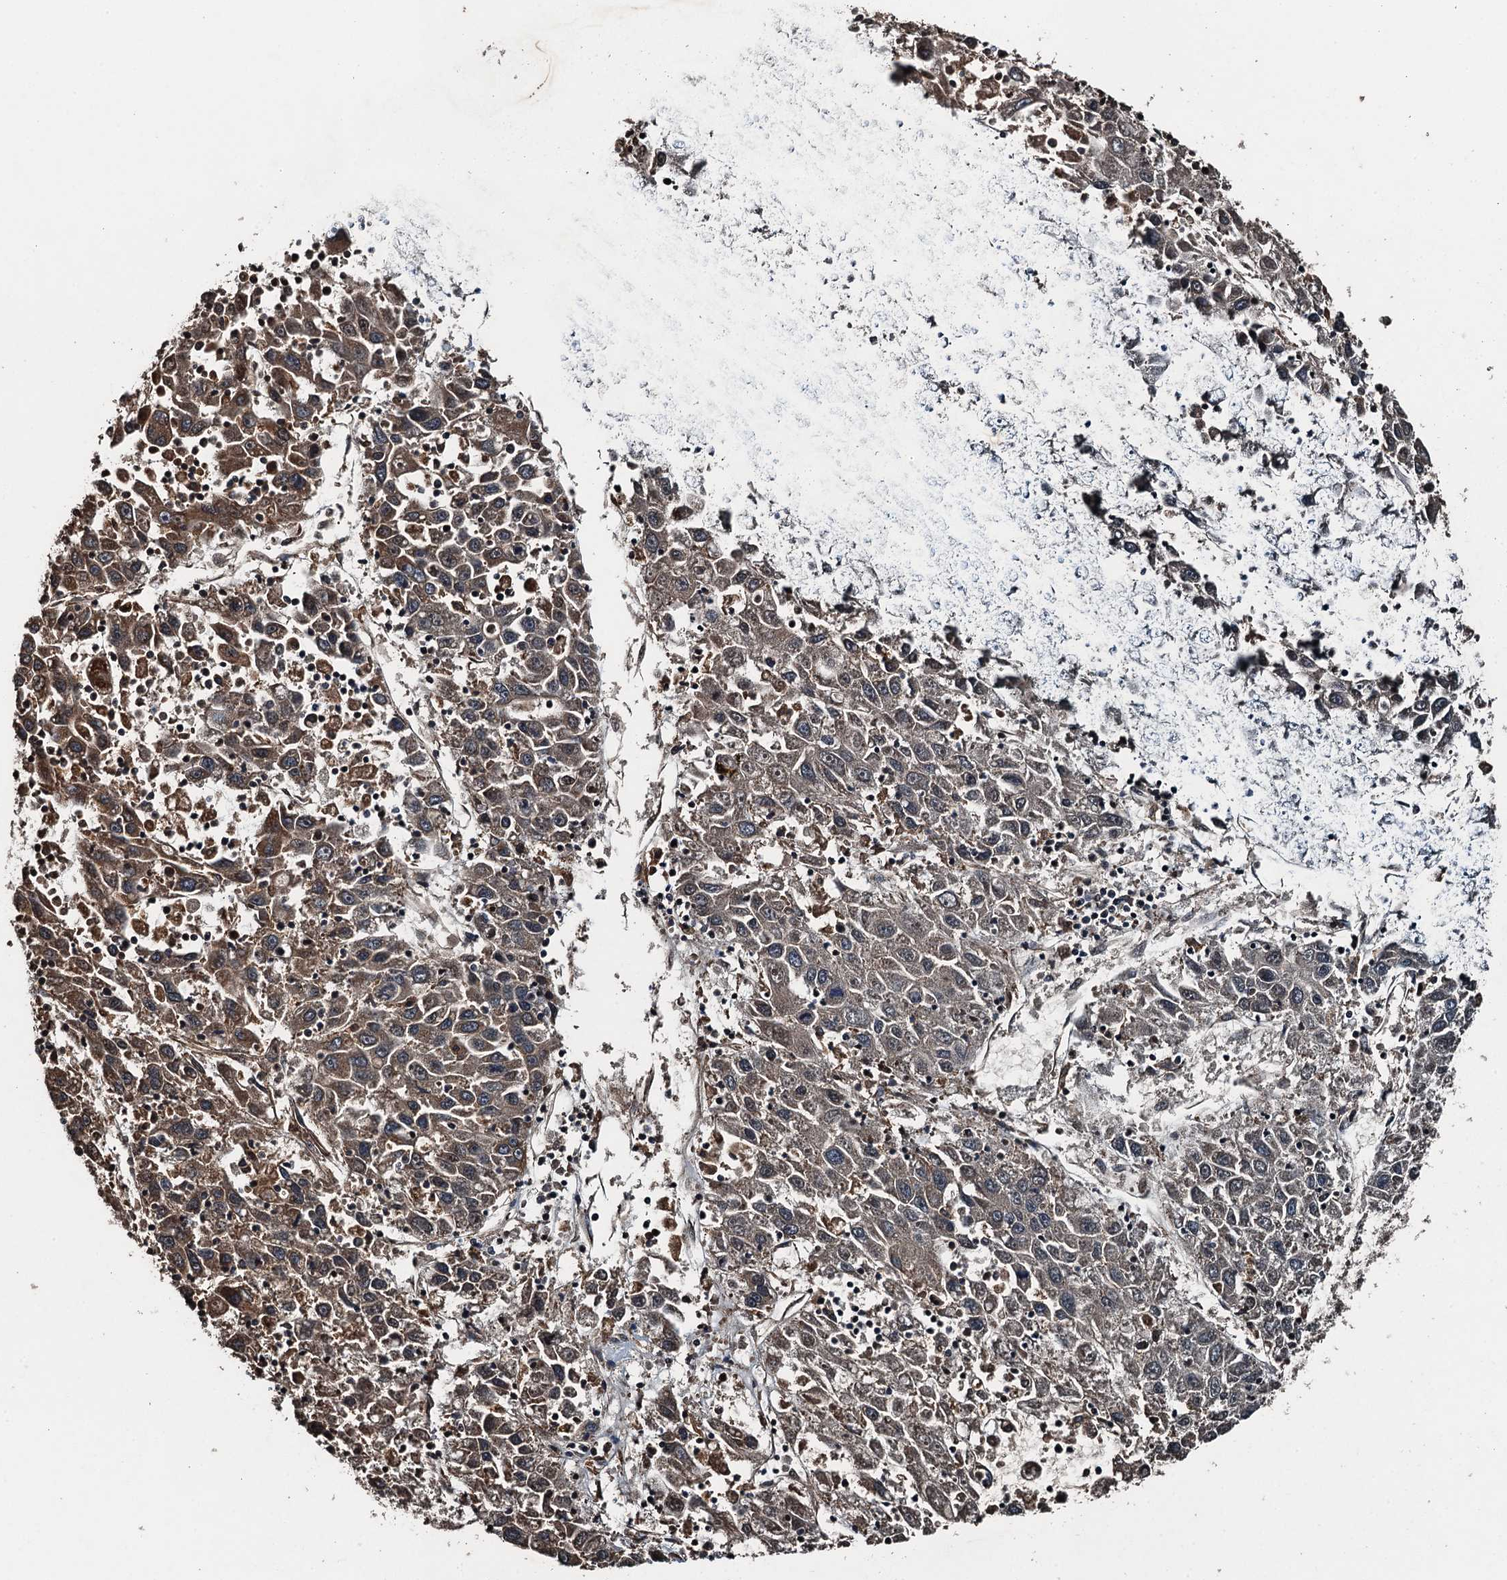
{"staining": {"intensity": "moderate", "quantity": ">75%", "location": "cytoplasmic/membranous"}, "tissue": "liver cancer", "cell_type": "Tumor cells", "image_type": "cancer", "snomed": [{"axis": "morphology", "description": "Carcinoma, Hepatocellular, NOS"}, {"axis": "topography", "description": "Liver"}], "caption": "Moderate cytoplasmic/membranous staining for a protein is seen in approximately >75% of tumor cells of liver hepatocellular carcinoma using immunohistochemistry.", "gene": "TCTN1", "patient": {"sex": "male", "age": 49}}